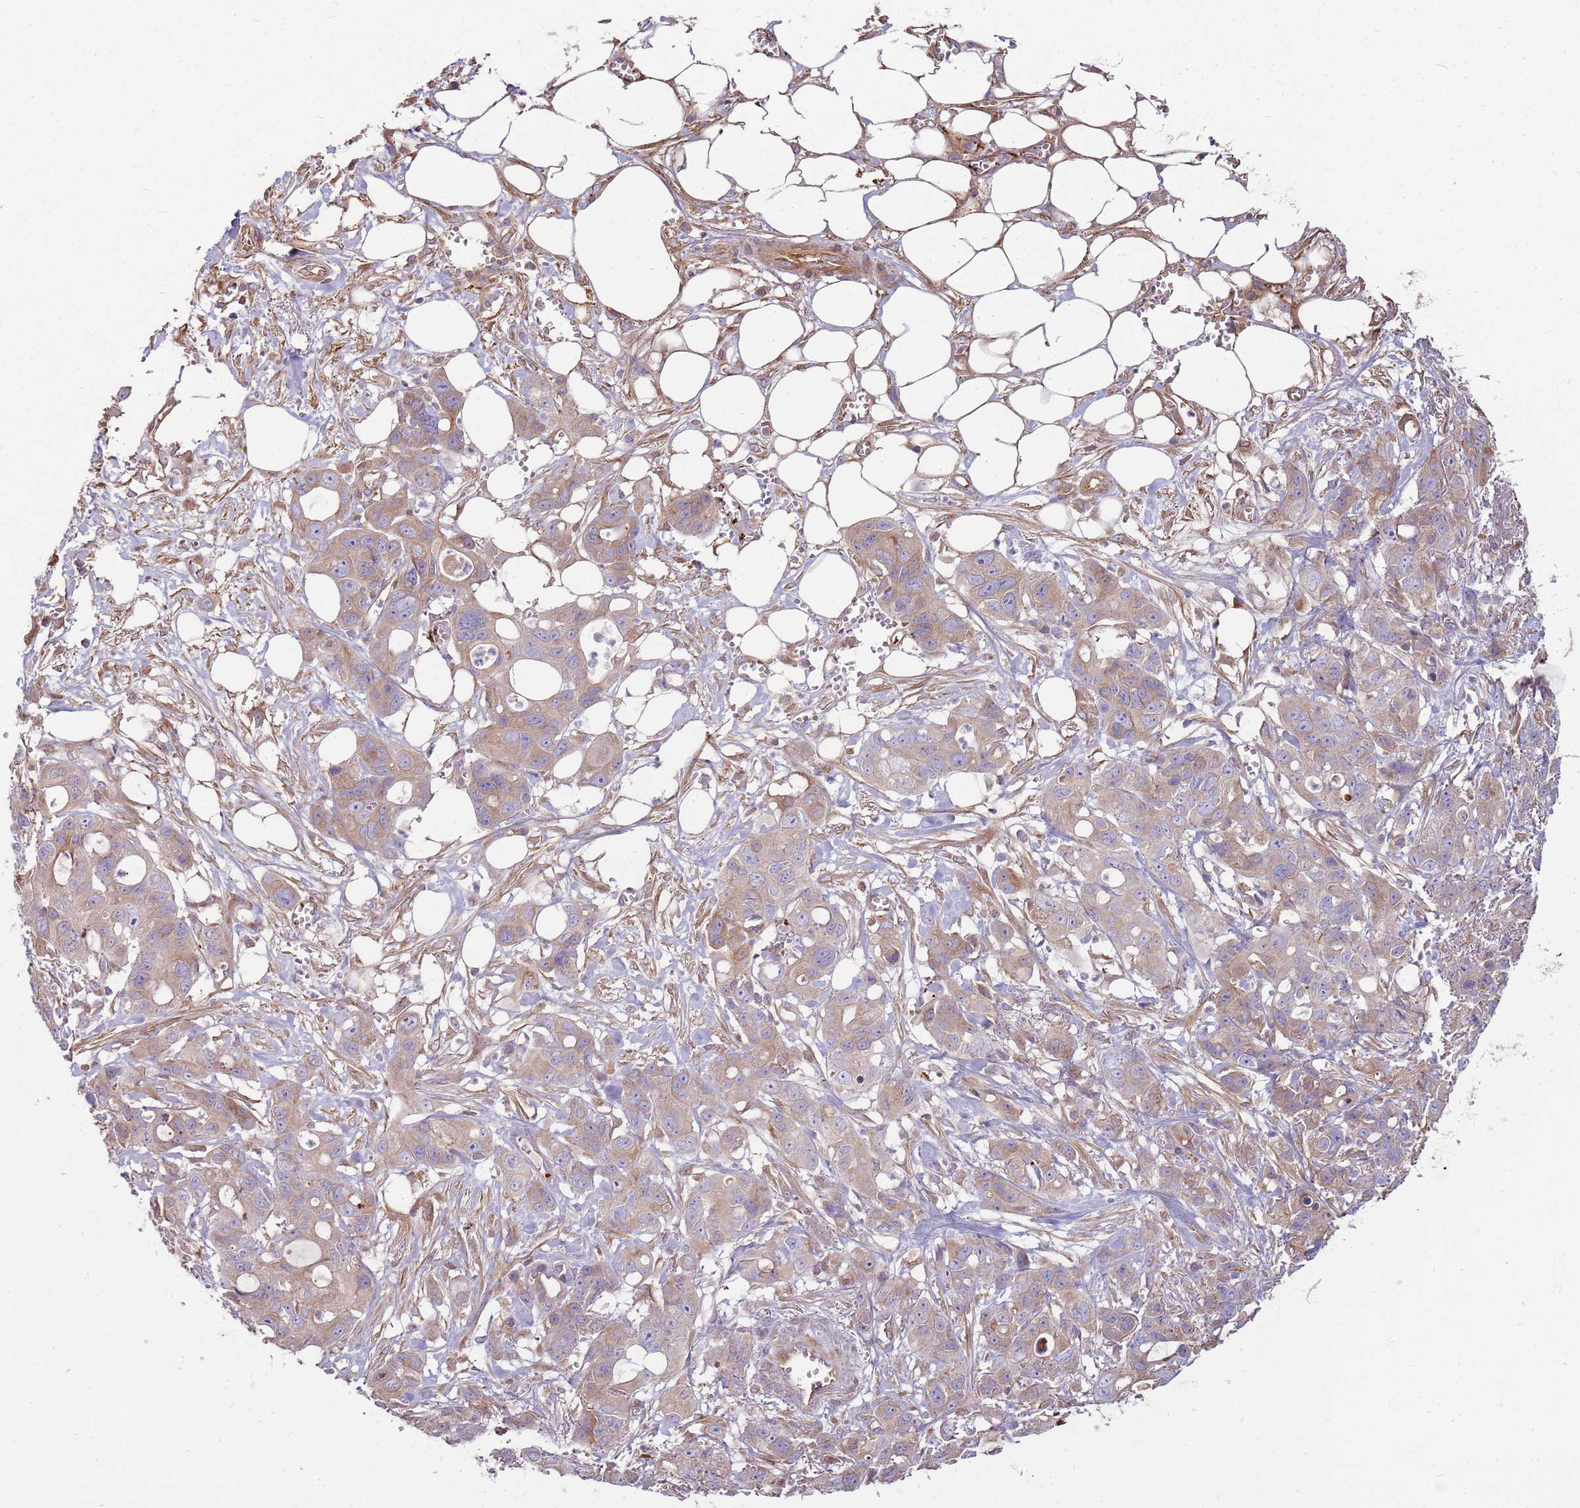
{"staining": {"intensity": "moderate", "quantity": ">75%", "location": "cytoplasmic/membranous"}, "tissue": "ovarian cancer", "cell_type": "Tumor cells", "image_type": "cancer", "snomed": [{"axis": "morphology", "description": "Cystadenocarcinoma, mucinous, NOS"}, {"axis": "topography", "description": "Ovary"}], "caption": "A high-resolution image shows immunohistochemistry (IHC) staining of mucinous cystadenocarcinoma (ovarian), which demonstrates moderate cytoplasmic/membranous positivity in about >75% of tumor cells. (Brightfield microscopy of DAB IHC at high magnification).", "gene": "EMC1", "patient": {"sex": "female", "age": 70}}